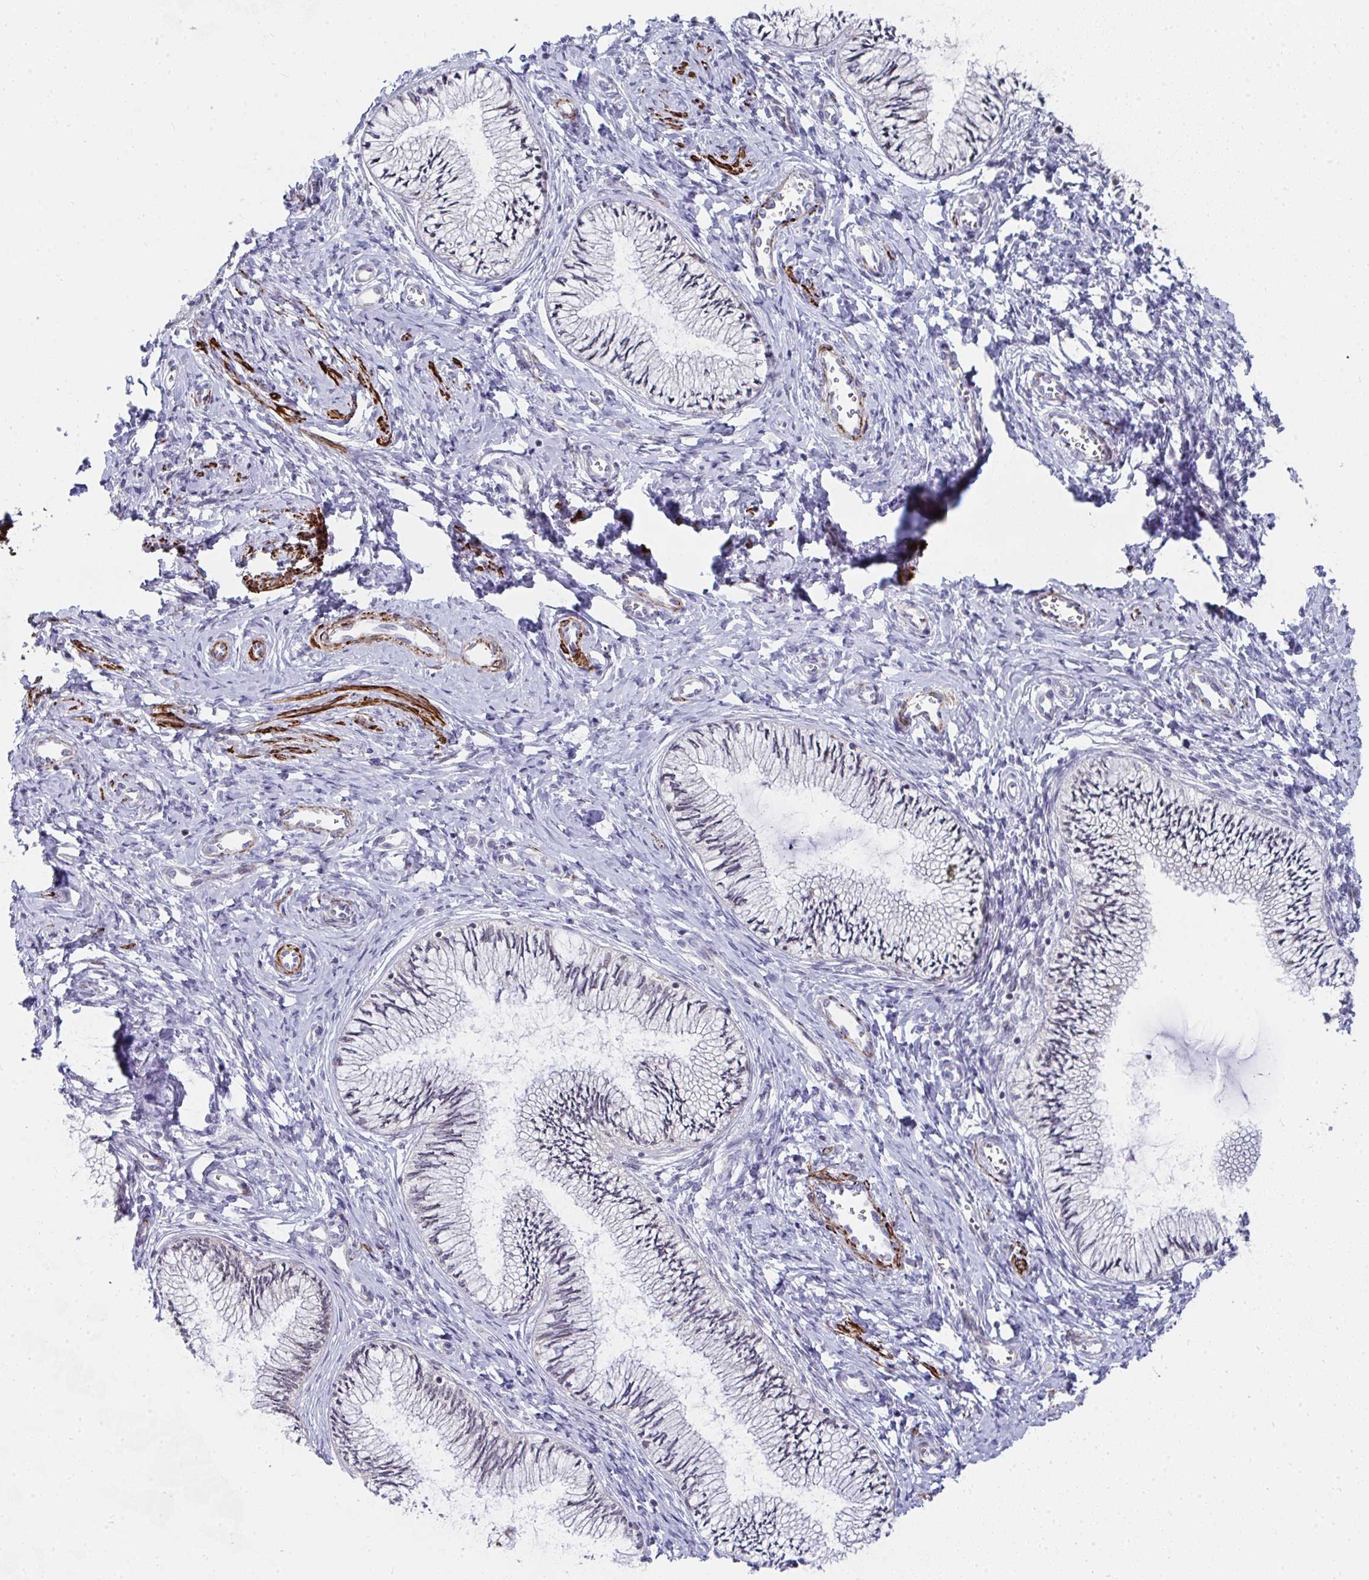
{"staining": {"intensity": "weak", "quantity": "<25%", "location": "nuclear"}, "tissue": "cervix", "cell_type": "Glandular cells", "image_type": "normal", "snomed": [{"axis": "morphology", "description": "Normal tissue, NOS"}, {"axis": "topography", "description": "Cervix"}], "caption": "IHC image of unremarkable human cervix stained for a protein (brown), which reveals no positivity in glandular cells. (Brightfield microscopy of DAB (3,3'-diaminobenzidine) IHC at high magnification).", "gene": "GINS2", "patient": {"sex": "female", "age": 24}}